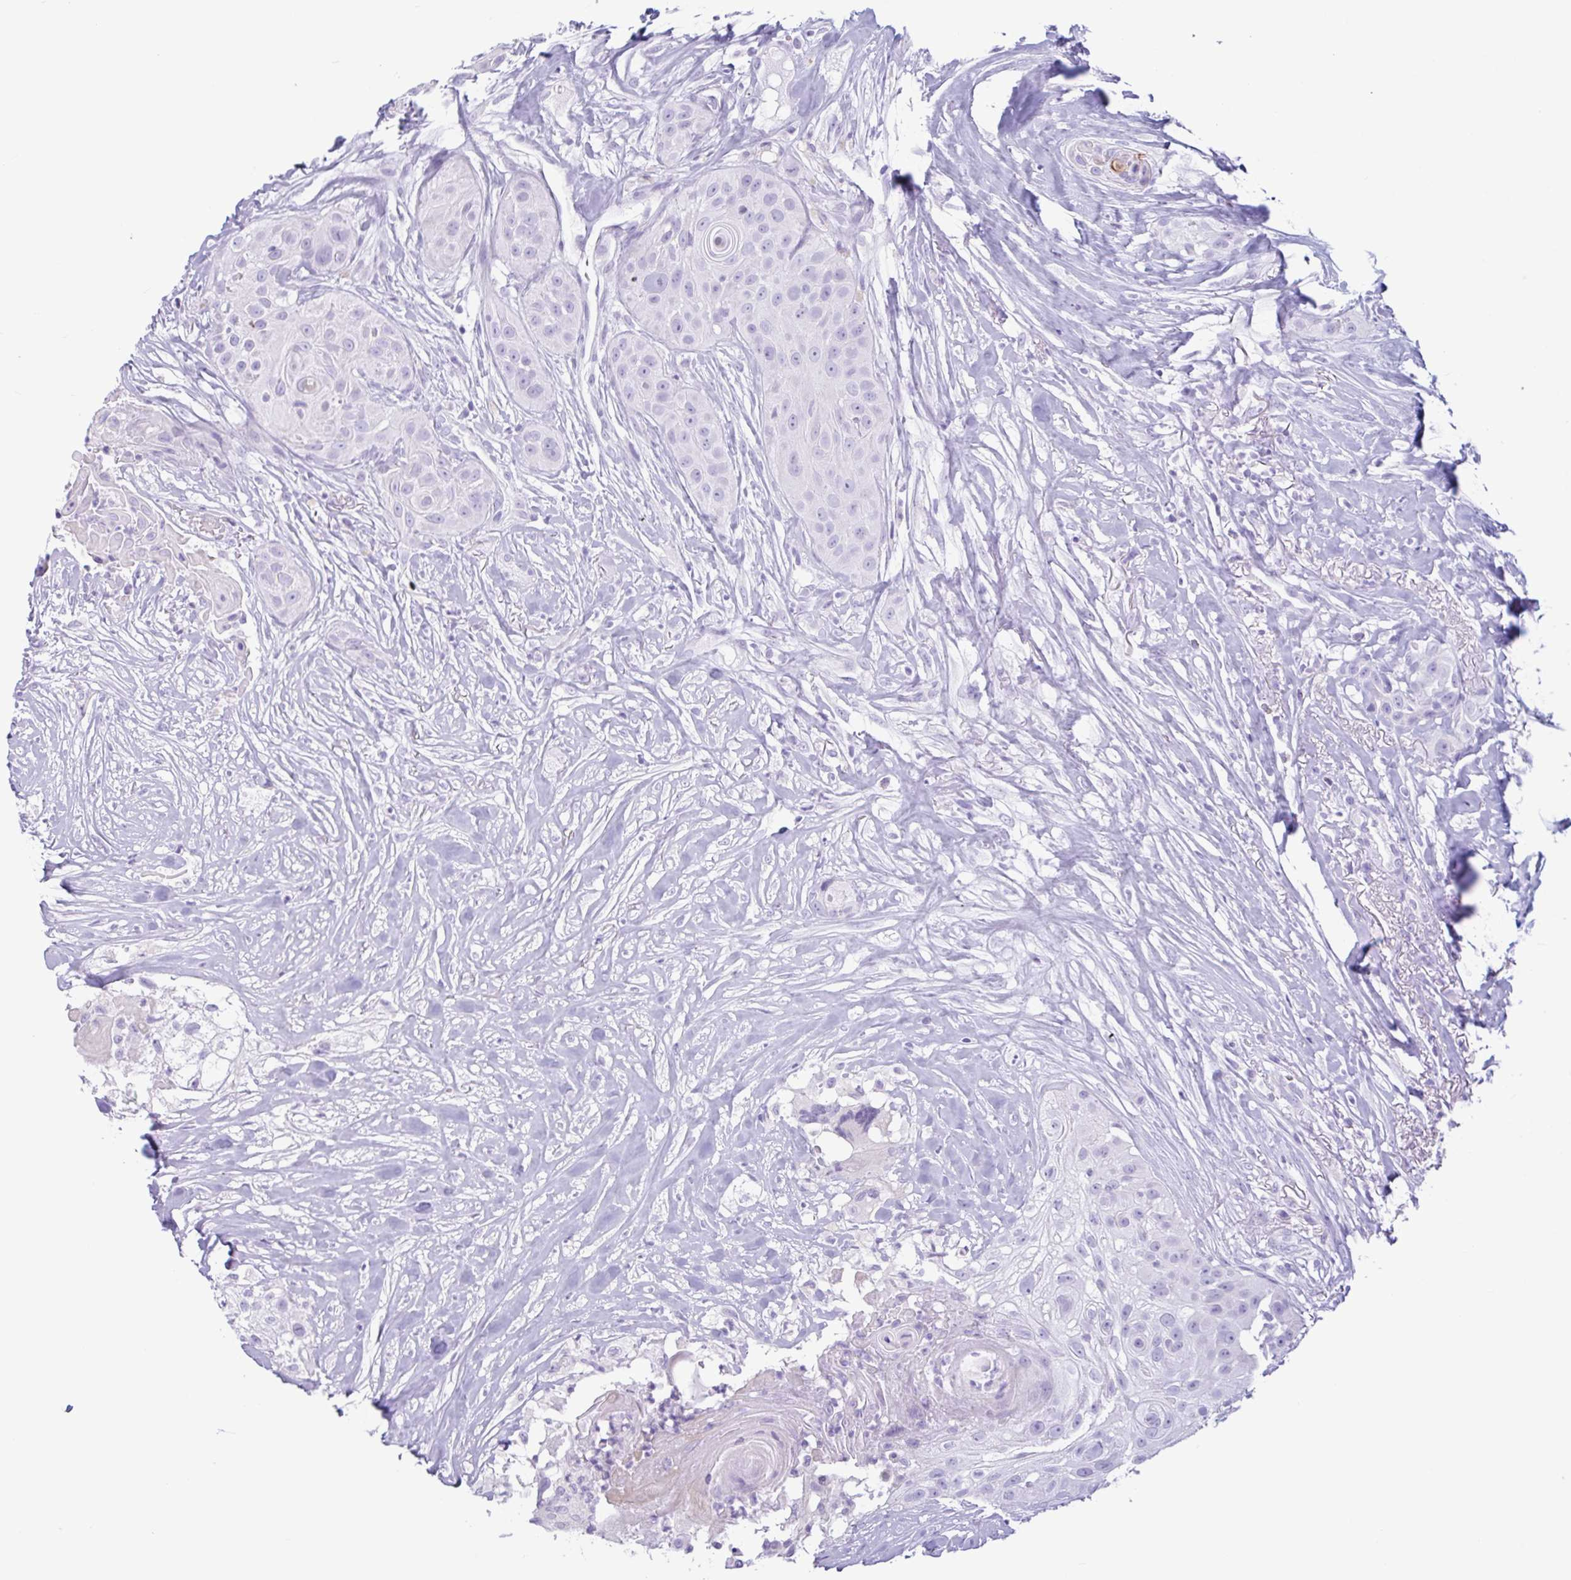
{"staining": {"intensity": "negative", "quantity": "none", "location": "none"}, "tissue": "head and neck cancer", "cell_type": "Tumor cells", "image_type": "cancer", "snomed": [{"axis": "morphology", "description": "Squamous cell carcinoma, NOS"}, {"axis": "topography", "description": "Head-Neck"}], "caption": "A high-resolution histopathology image shows immunohistochemistry staining of head and neck cancer, which demonstrates no significant positivity in tumor cells. (DAB (3,3'-diaminobenzidine) immunohistochemistry (IHC) visualized using brightfield microscopy, high magnification).", "gene": "CTSE", "patient": {"sex": "male", "age": 83}}